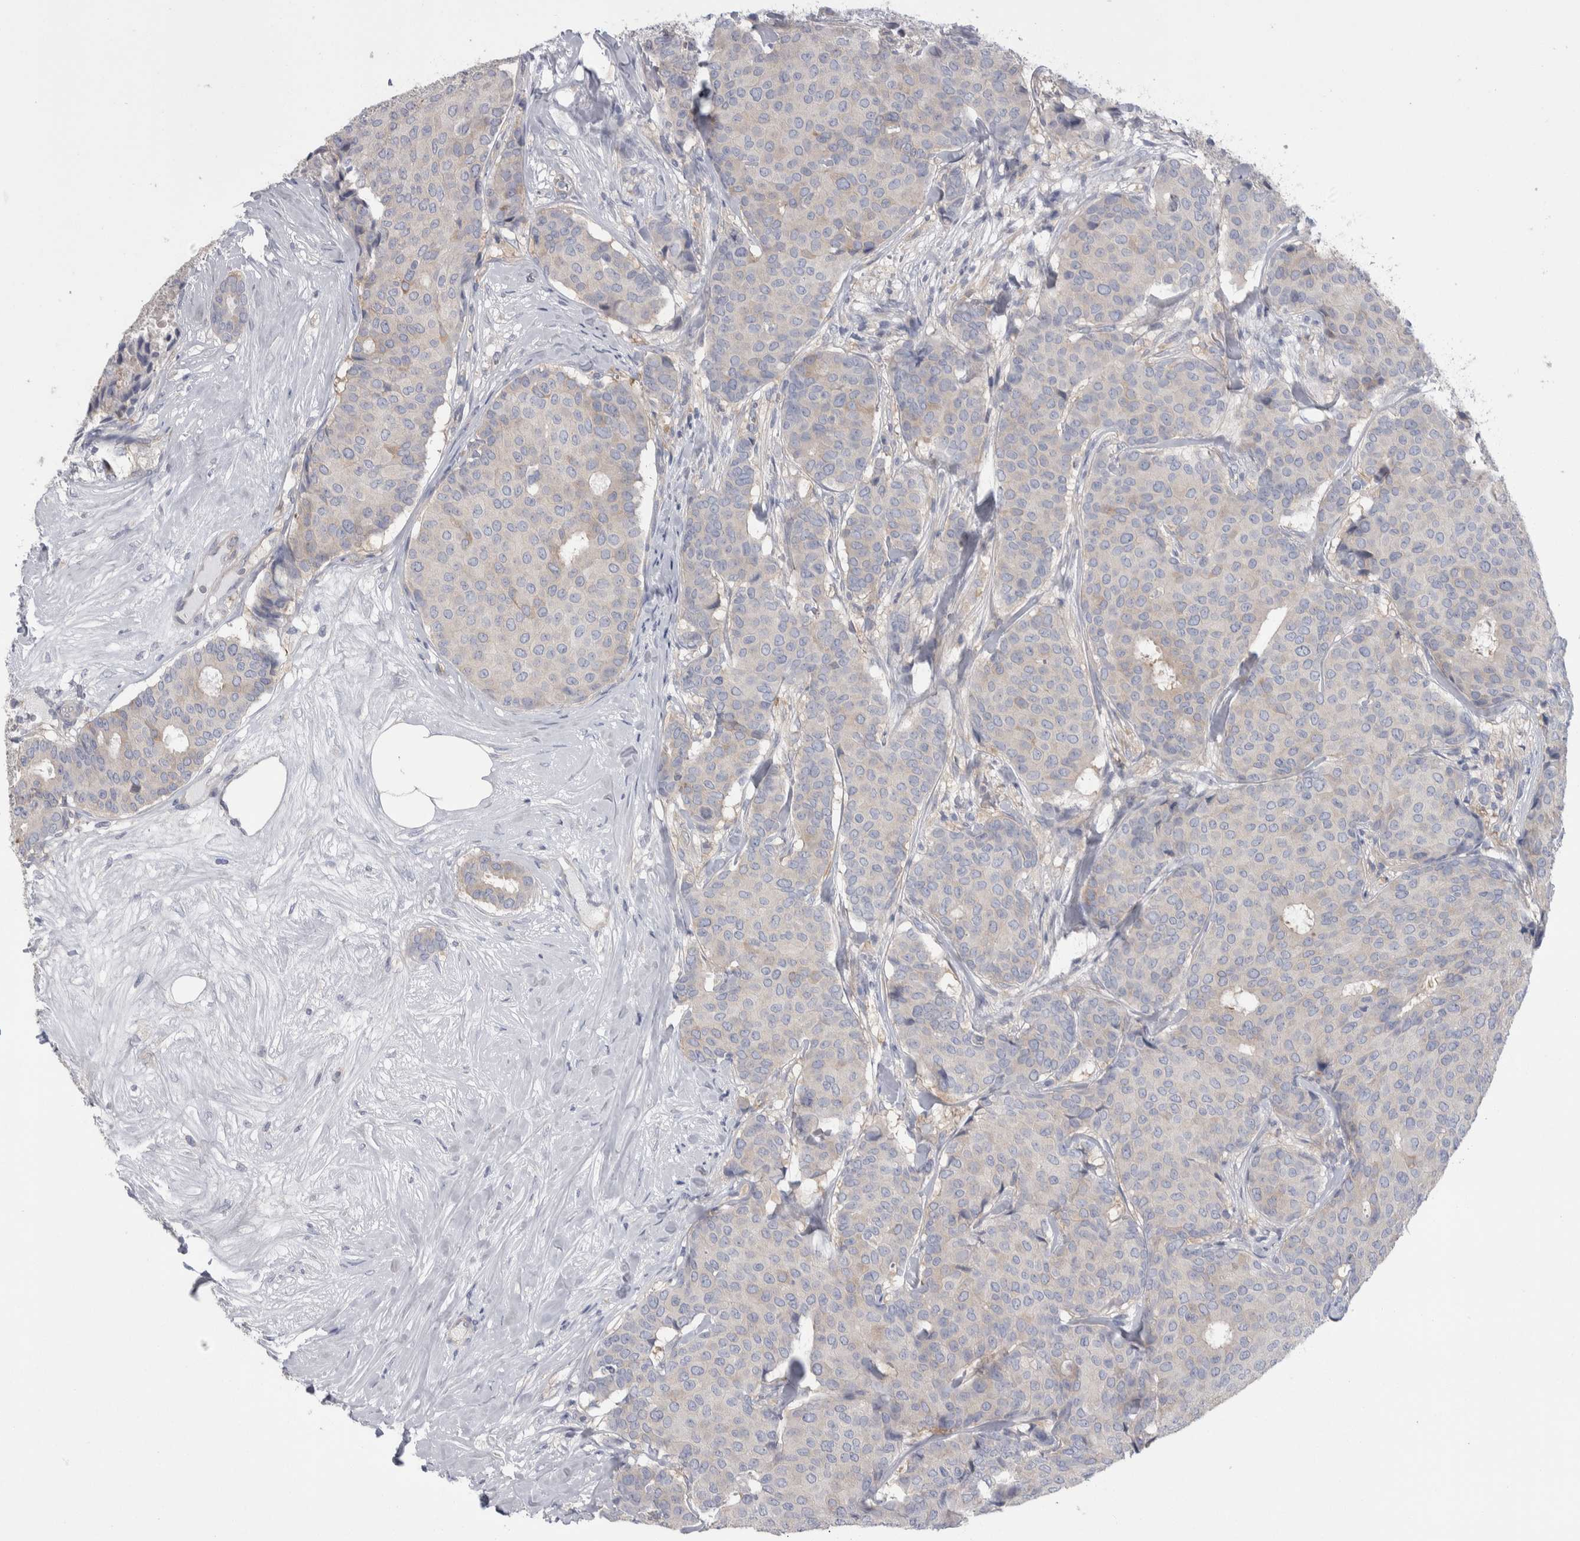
{"staining": {"intensity": "negative", "quantity": "none", "location": "none"}, "tissue": "breast cancer", "cell_type": "Tumor cells", "image_type": "cancer", "snomed": [{"axis": "morphology", "description": "Duct carcinoma"}, {"axis": "topography", "description": "Breast"}], "caption": "Immunohistochemical staining of human breast cancer (infiltrating ductal carcinoma) displays no significant expression in tumor cells.", "gene": "GPHN", "patient": {"sex": "female", "age": 75}}